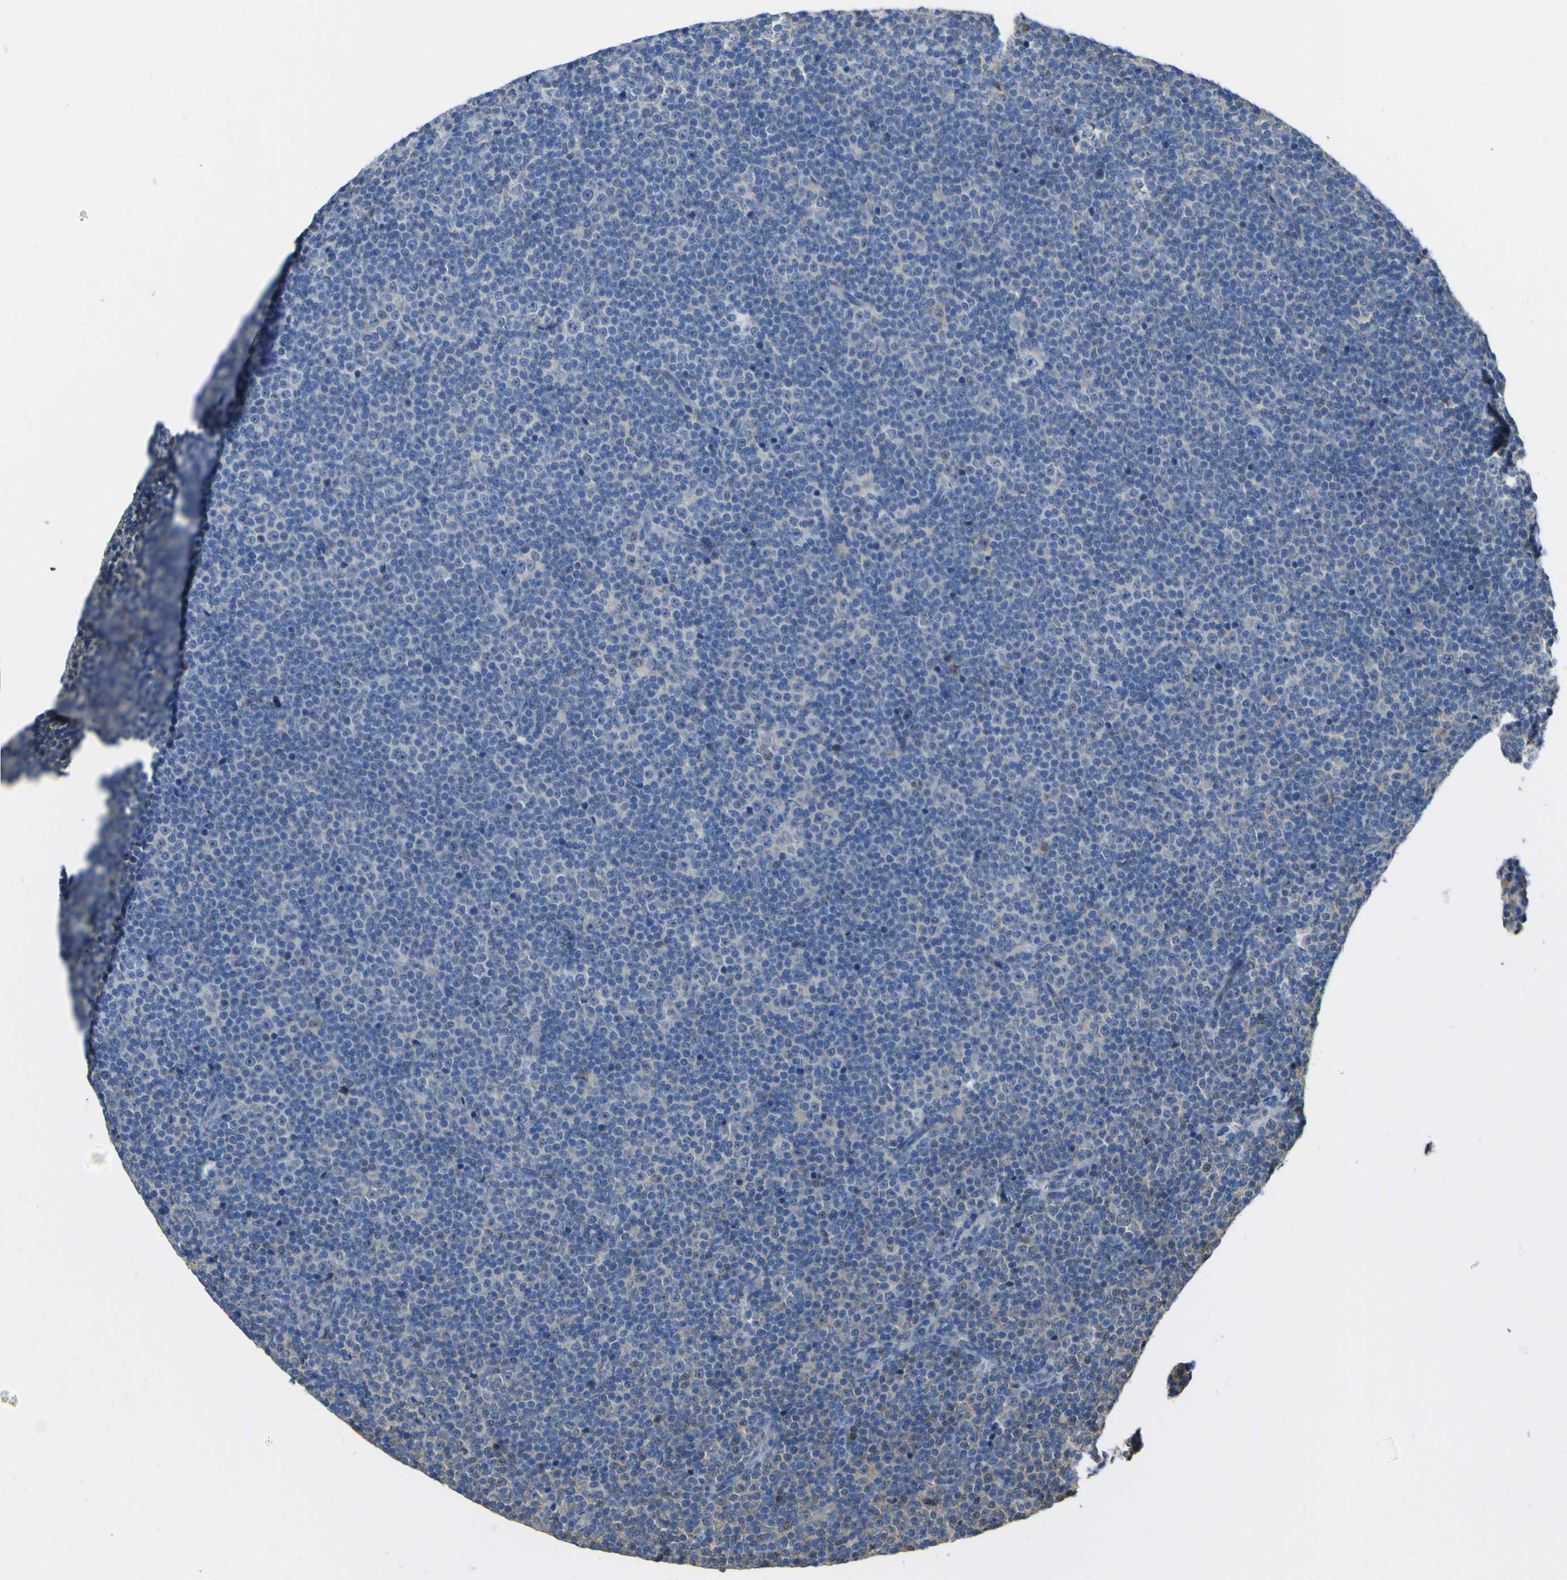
{"staining": {"intensity": "negative", "quantity": "none", "location": "none"}, "tissue": "lymphoma", "cell_type": "Tumor cells", "image_type": "cancer", "snomed": [{"axis": "morphology", "description": "Malignant lymphoma, non-Hodgkin's type, Low grade"}, {"axis": "topography", "description": "Lymph node"}], "caption": "Immunohistochemistry histopathology image of neoplastic tissue: human low-grade malignant lymphoma, non-Hodgkin's type stained with DAB shows no significant protein staining in tumor cells. (Brightfield microscopy of DAB immunohistochemistry at high magnification).", "gene": "ABHD3", "patient": {"sex": "female", "age": 67}}